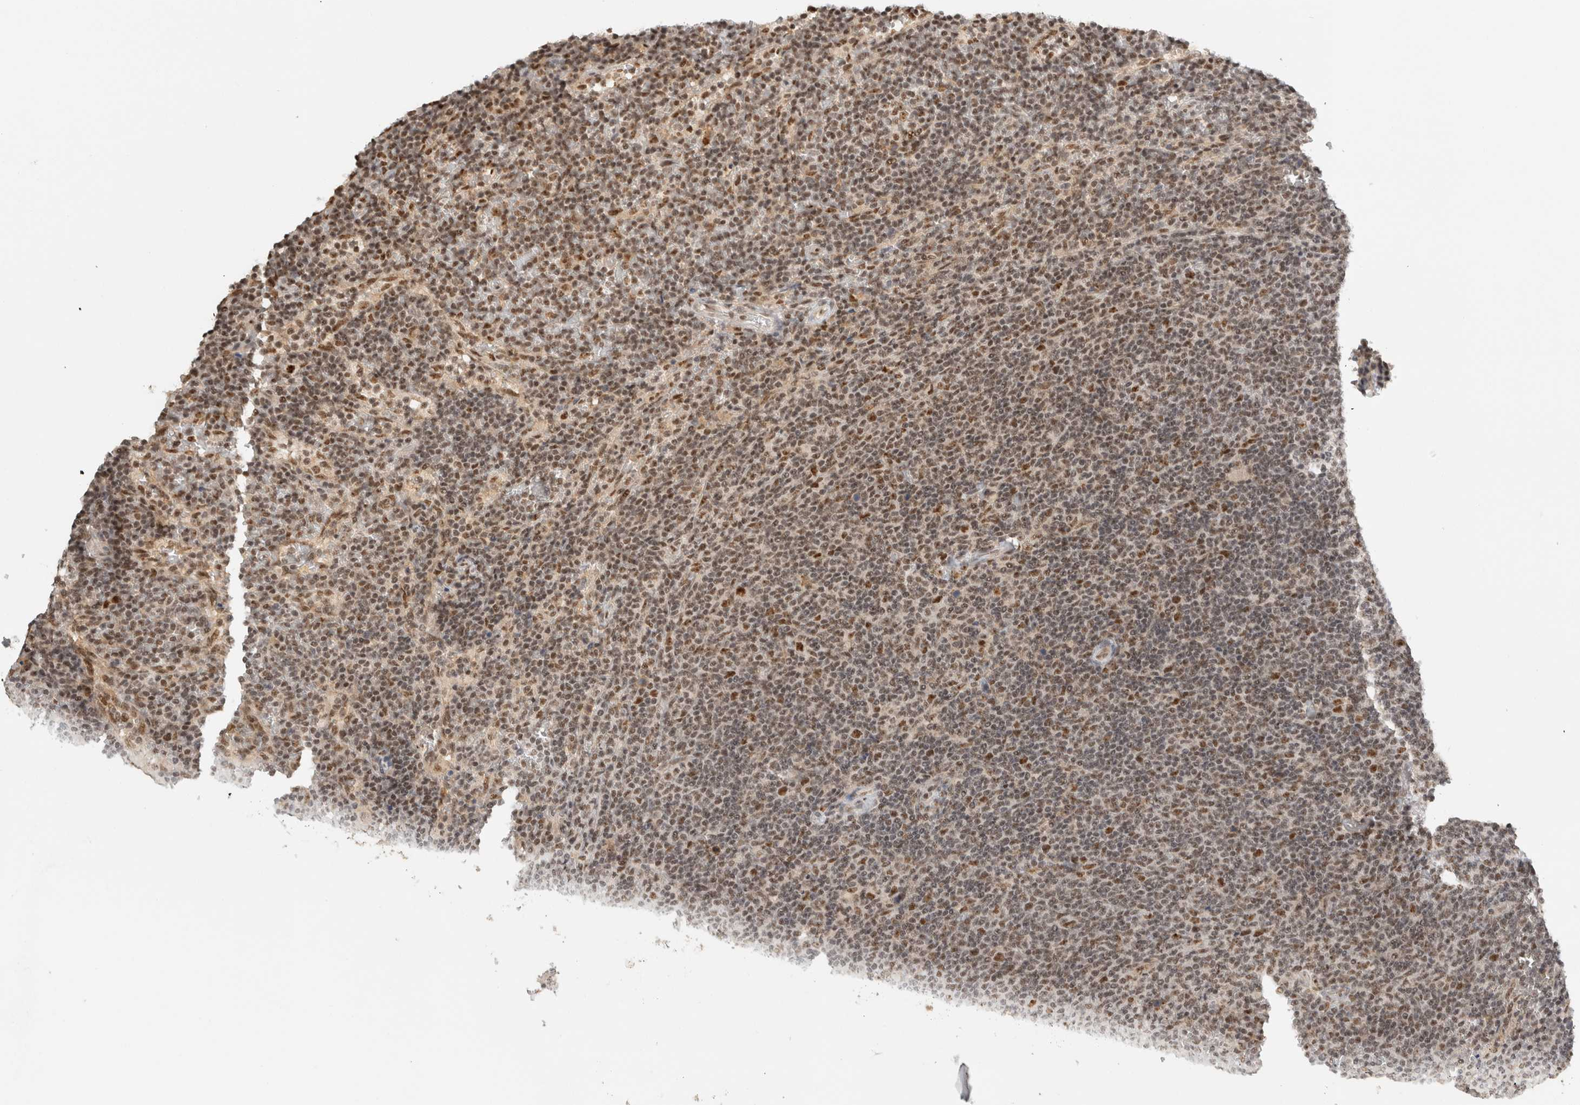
{"staining": {"intensity": "moderate", "quantity": ">75%", "location": "nuclear"}, "tissue": "lymphoma", "cell_type": "Tumor cells", "image_type": "cancer", "snomed": [{"axis": "morphology", "description": "Malignant lymphoma, non-Hodgkin's type, Low grade"}, {"axis": "topography", "description": "Spleen"}], "caption": "Tumor cells demonstrate medium levels of moderate nuclear positivity in about >75% of cells in lymphoma.", "gene": "EBNA1BP2", "patient": {"sex": "female", "age": 50}}